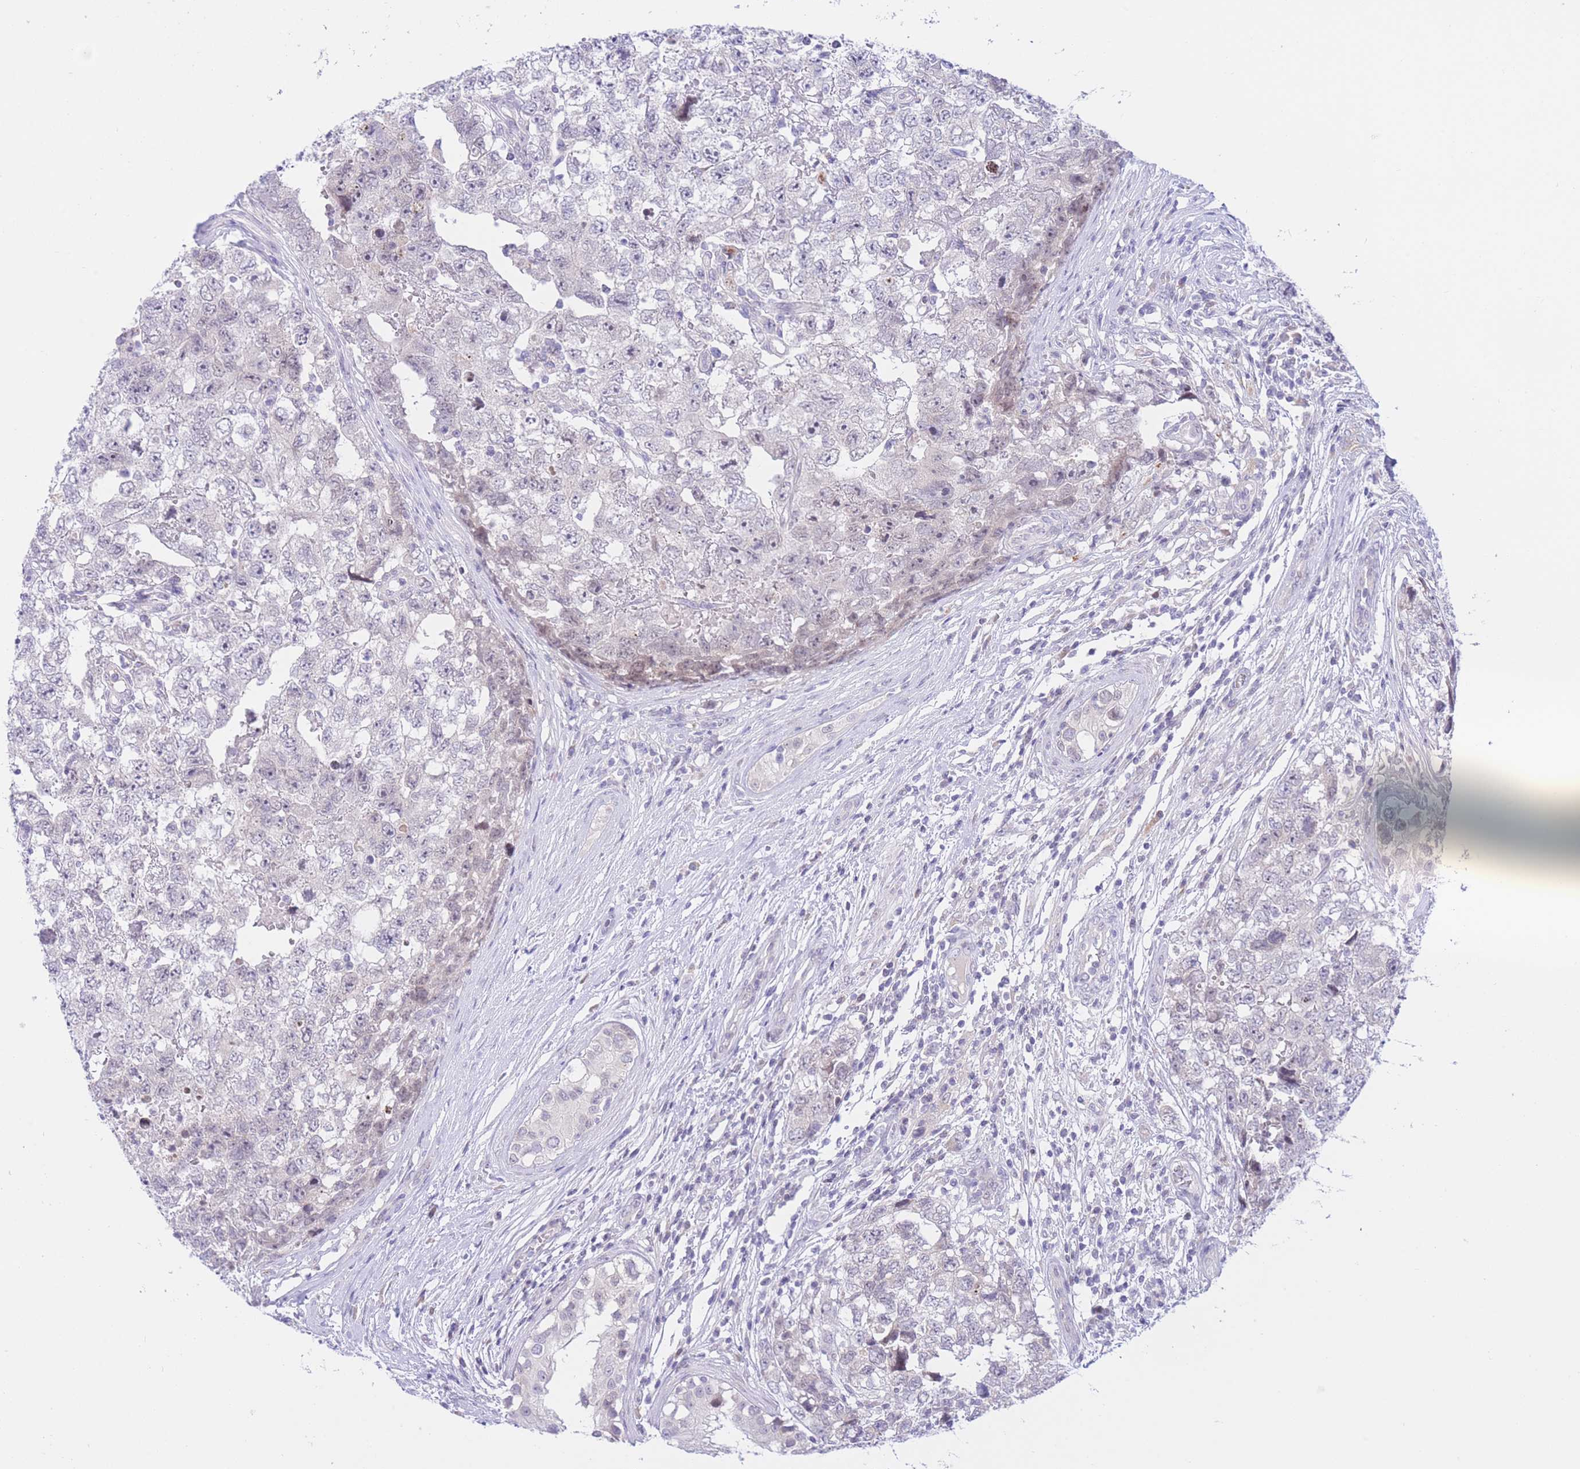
{"staining": {"intensity": "negative", "quantity": "none", "location": "none"}, "tissue": "testis cancer", "cell_type": "Tumor cells", "image_type": "cancer", "snomed": [{"axis": "morphology", "description": "Carcinoma, Embryonal, NOS"}, {"axis": "topography", "description": "Testis"}], "caption": "DAB (3,3'-diaminobenzidine) immunohistochemical staining of human testis embryonal carcinoma reveals no significant expression in tumor cells.", "gene": "RPL39L", "patient": {"sex": "male", "age": 22}}